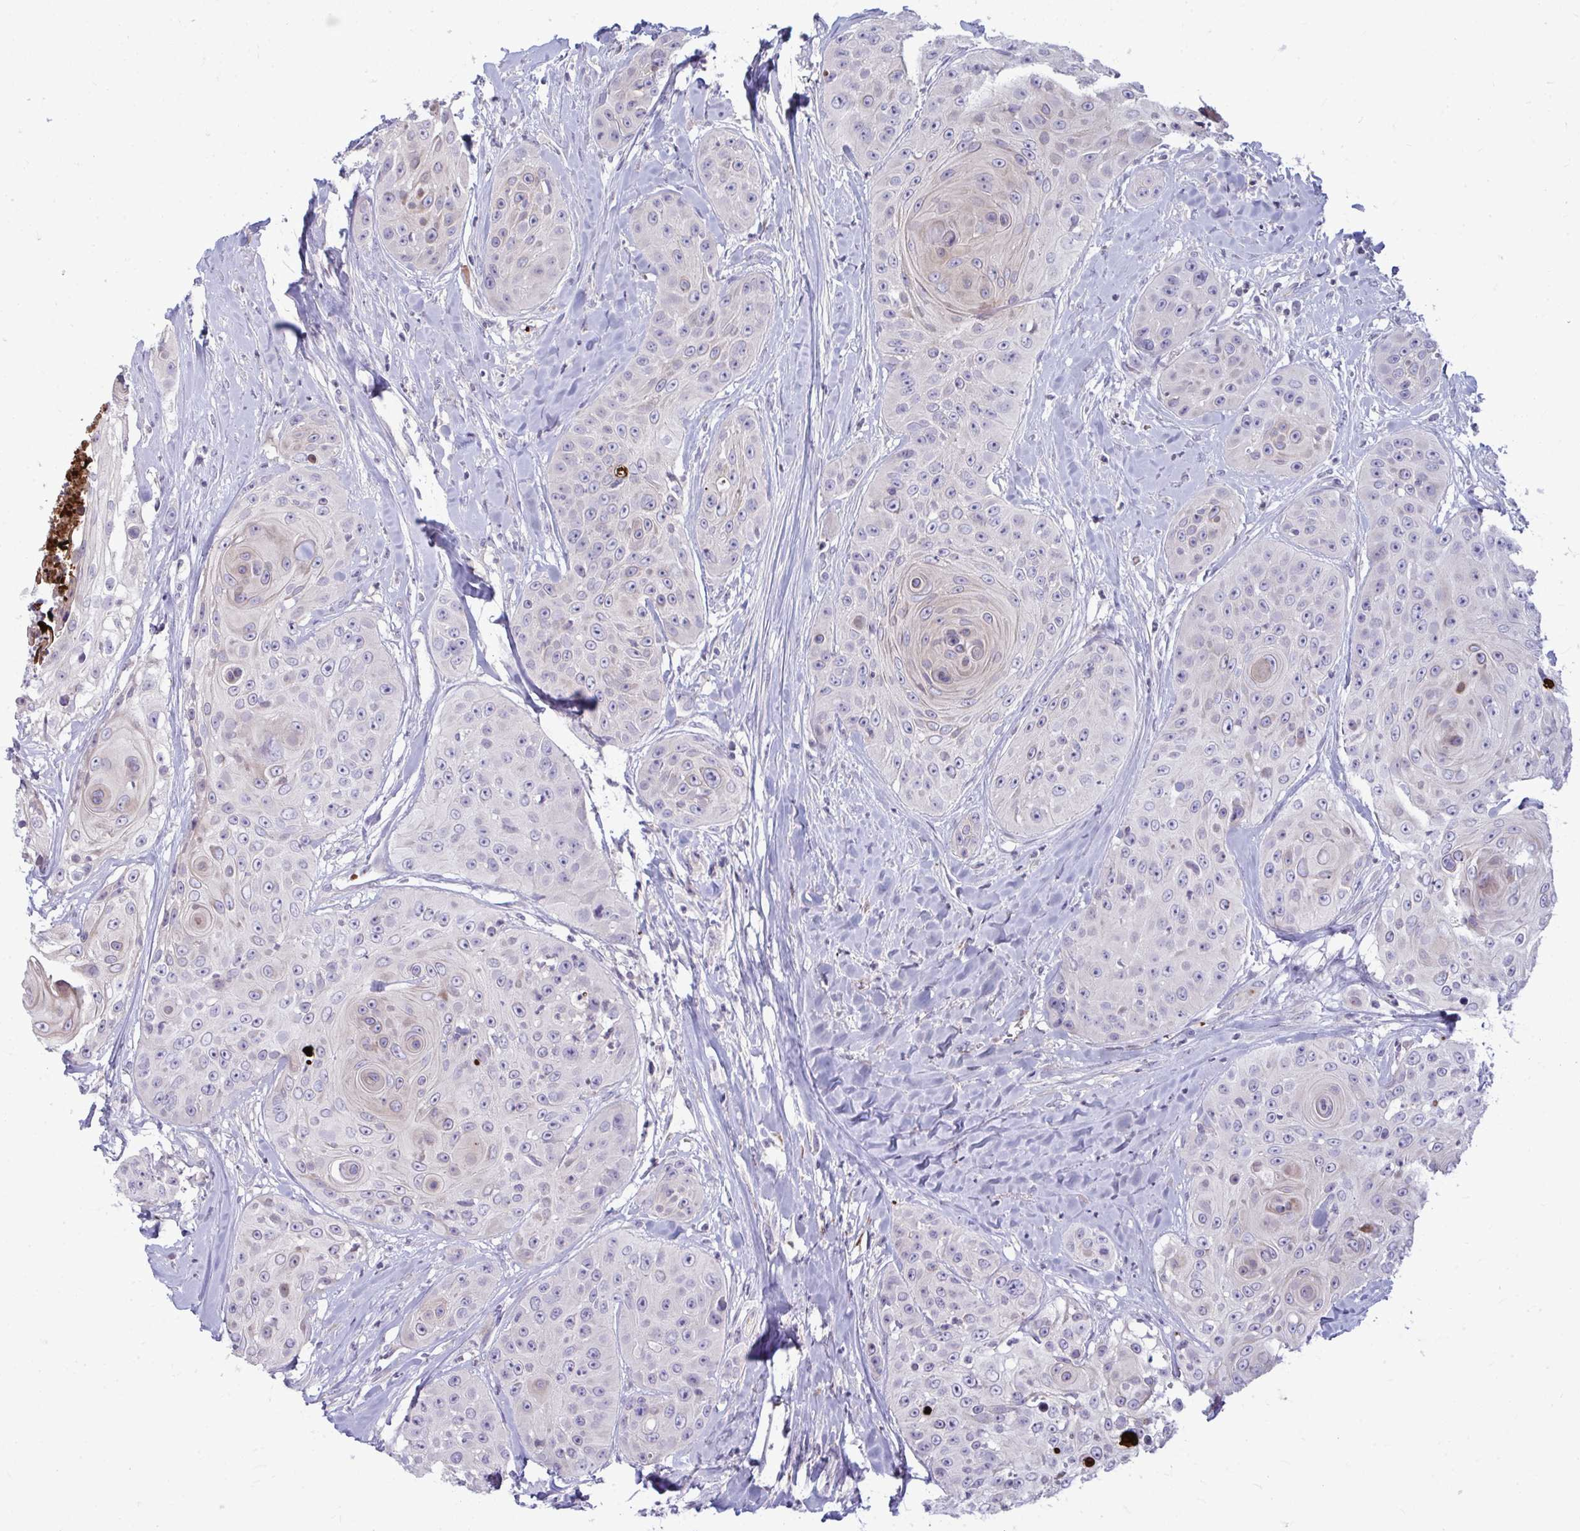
{"staining": {"intensity": "negative", "quantity": "none", "location": "none"}, "tissue": "head and neck cancer", "cell_type": "Tumor cells", "image_type": "cancer", "snomed": [{"axis": "morphology", "description": "Squamous cell carcinoma, NOS"}, {"axis": "topography", "description": "Head-Neck"}], "caption": "Immunohistochemistry (IHC) of head and neck squamous cell carcinoma shows no staining in tumor cells.", "gene": "SLC14A1", "patient": {"sex": "male", "age": 83}}